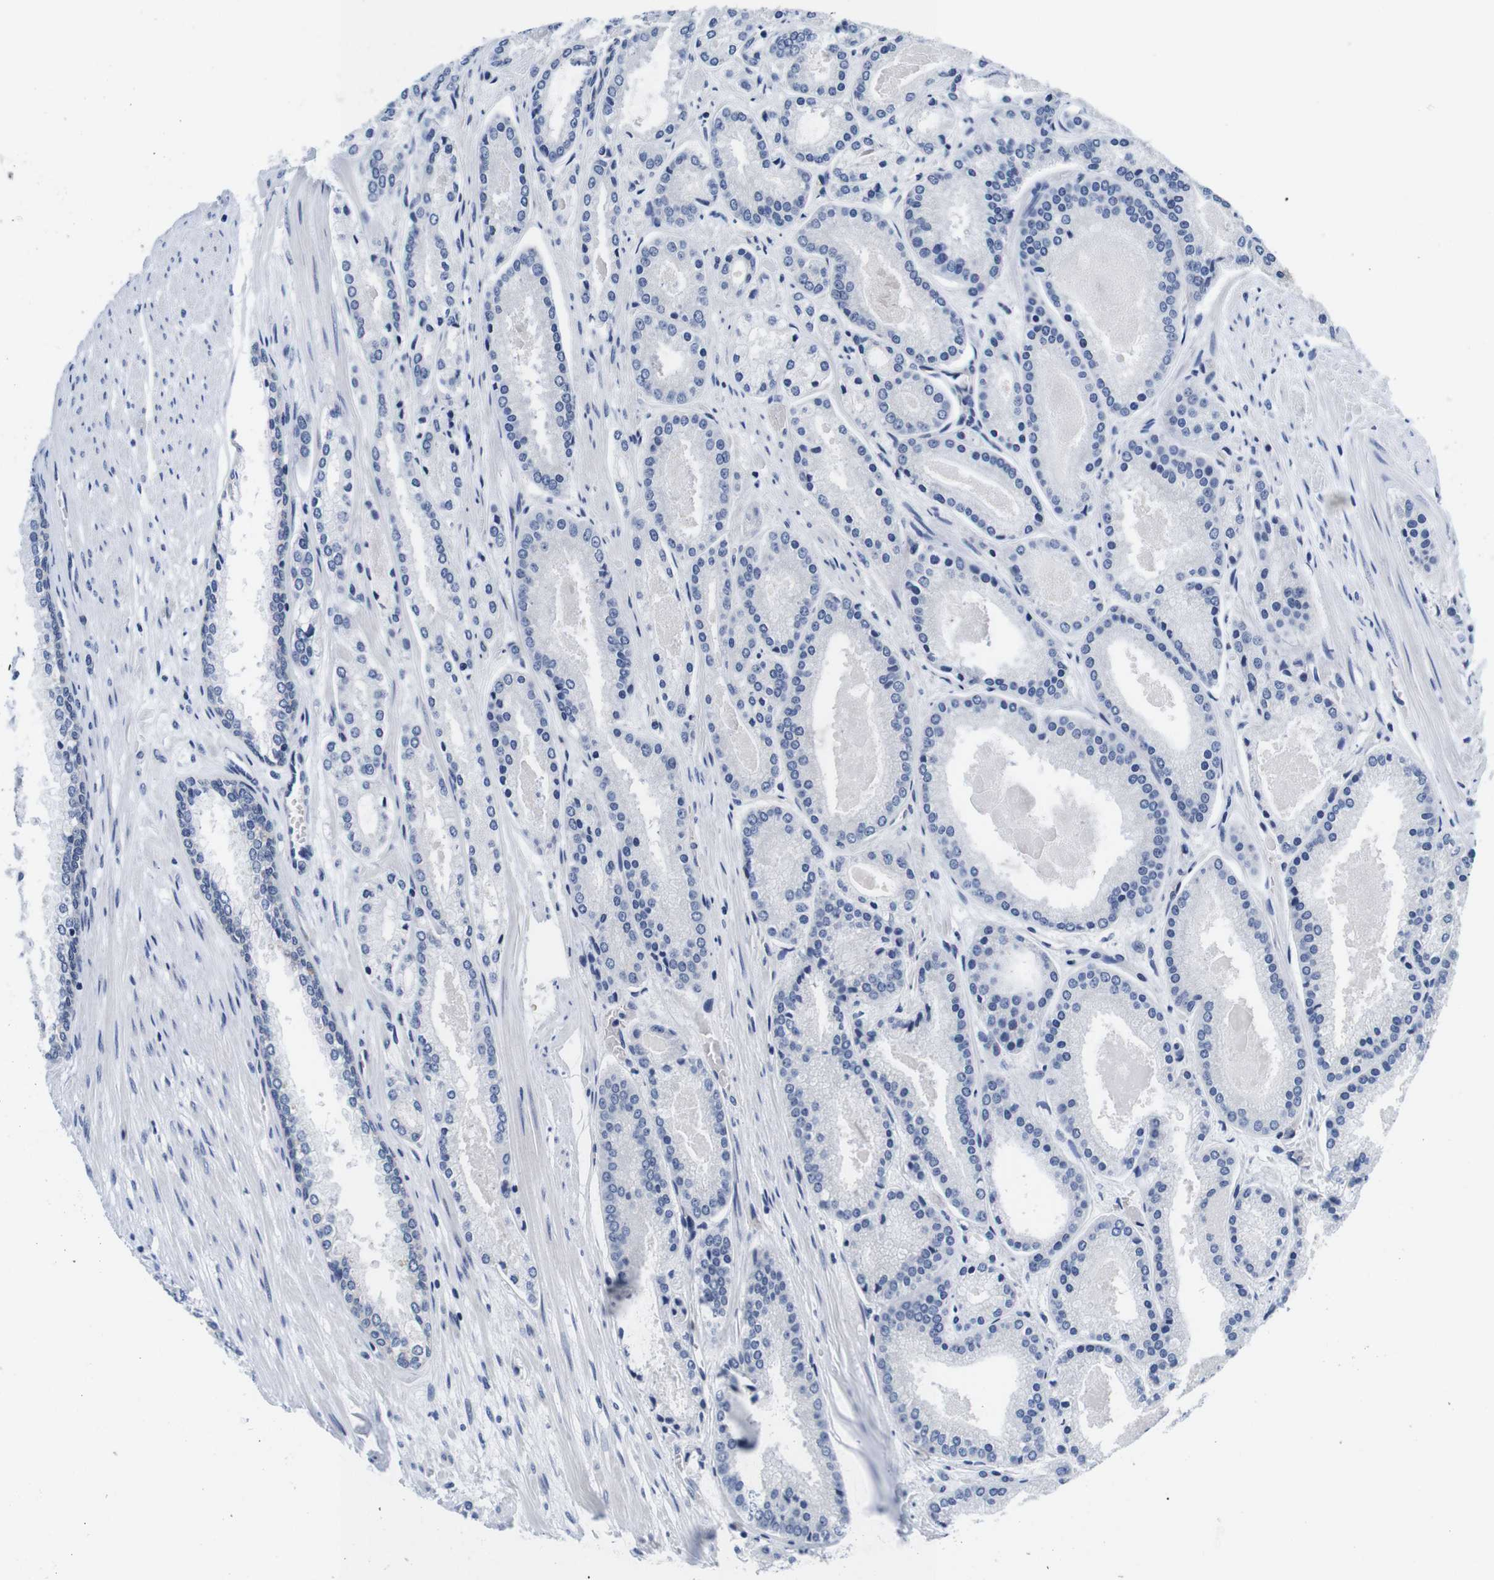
{"staining": {"intensity": "negative", "quantity": "none", "location": "none"}, "tissue": "prostate cancer", "cell_type": "Tumor cells", "image_type": "cancer", "snomed": [{"axis": "morphology", "description": "Adenocarcinoma, Low grade"}, {"axis": "topography", "description": "Prostate"}], "caption": "Tumor cells show no significant protein expression in prostate adenocarcinoma (low-grade).", "gene": "SOCS3", "patient": {"sex": "male", "age": 59}}